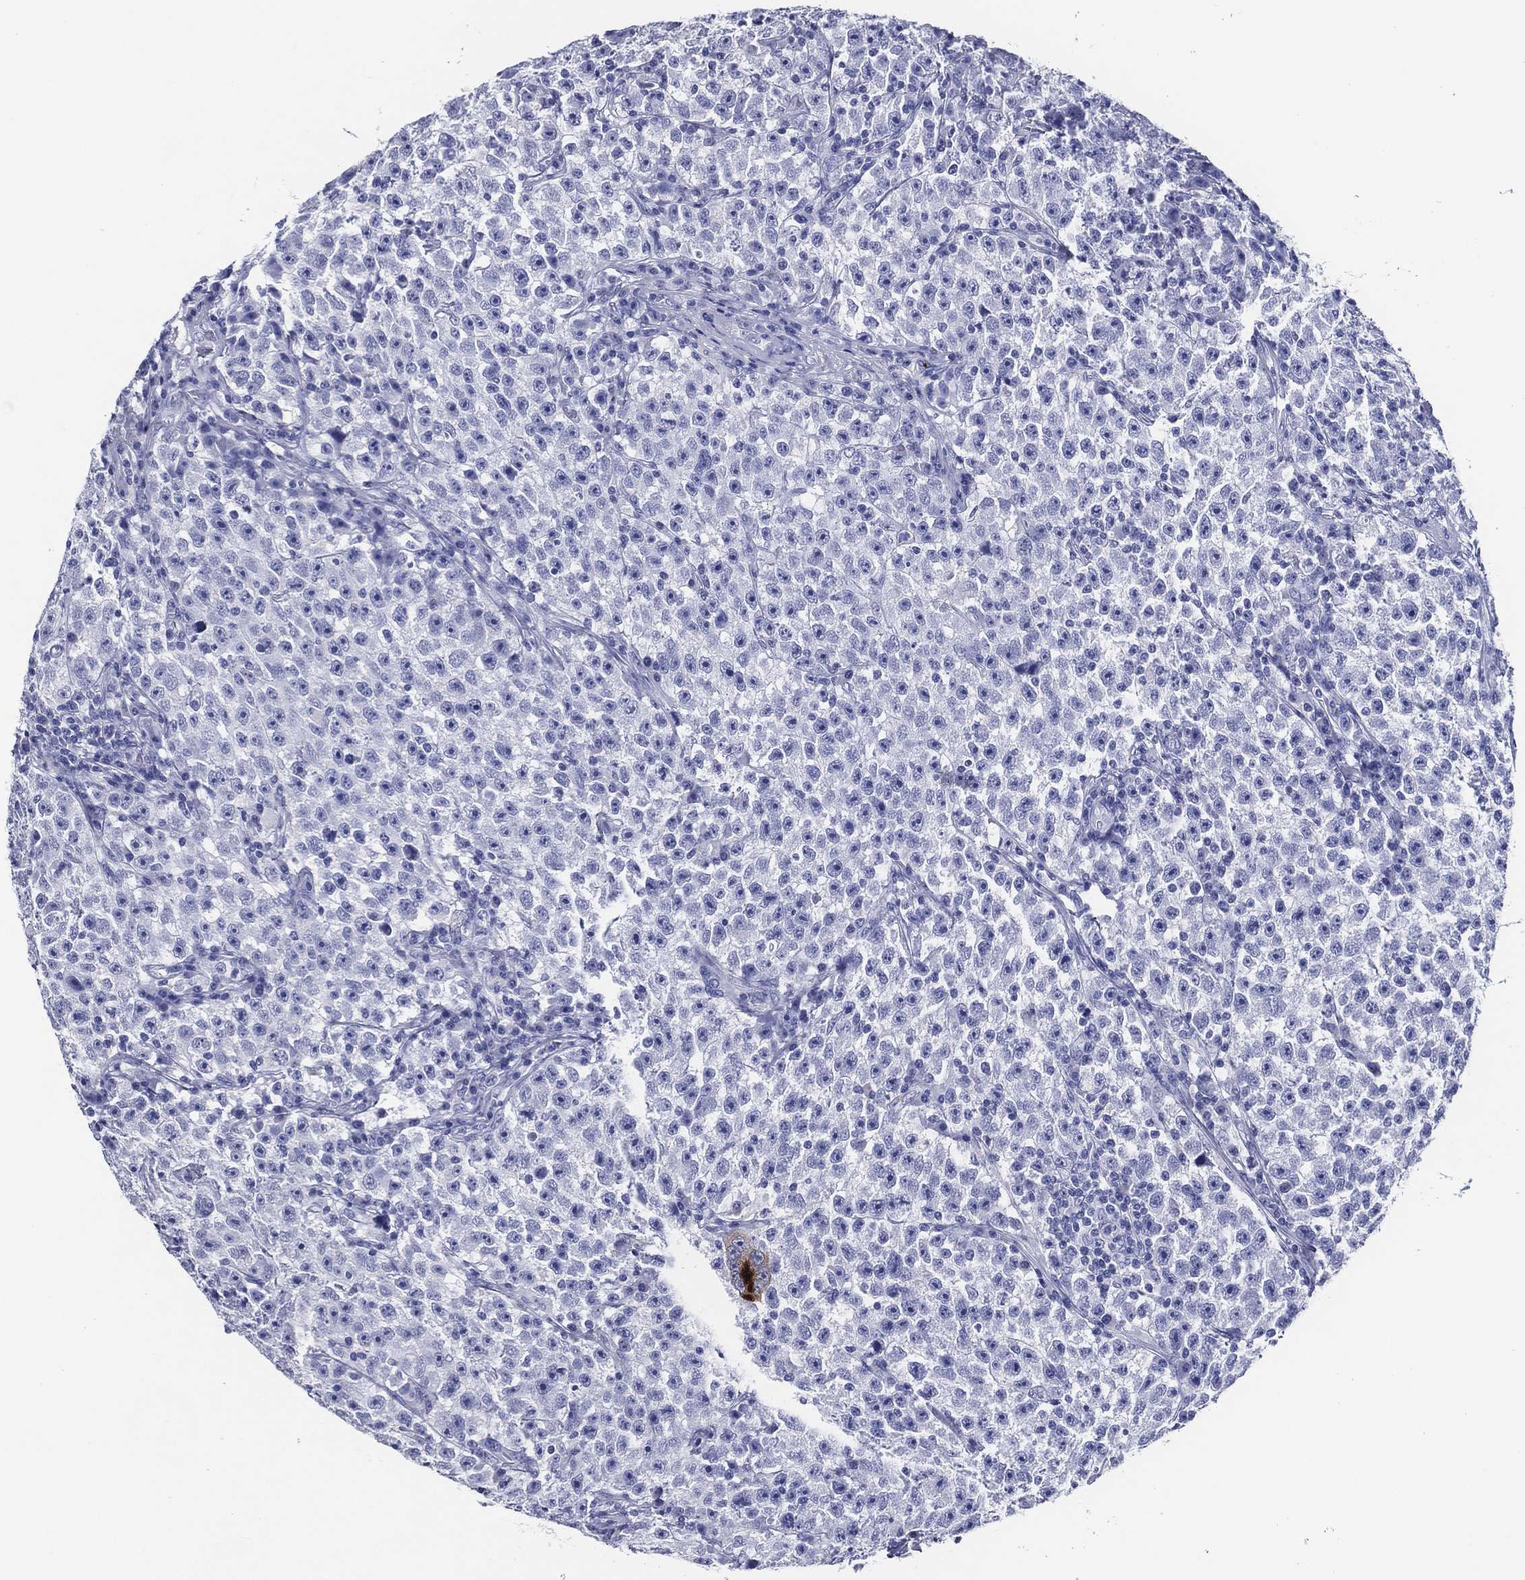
{"staining": {"intensity": "negative", "quantity": "none", "location": "none"}, "tissue": "testis cancer", "cell_type": "Tumor cells", "image_type": "cancer", "snomed": [{"axis": "morphology", "description": "Seminoma, NOS"}, {"axis": "topography", "description": "Testis"}], "caption": "Immunohistochemistry (IHC) of human testis seminoma demonstrates no expression in tumor cells.", "gene": "ACE2", "patient": {"sex": "male", "age": 22}}